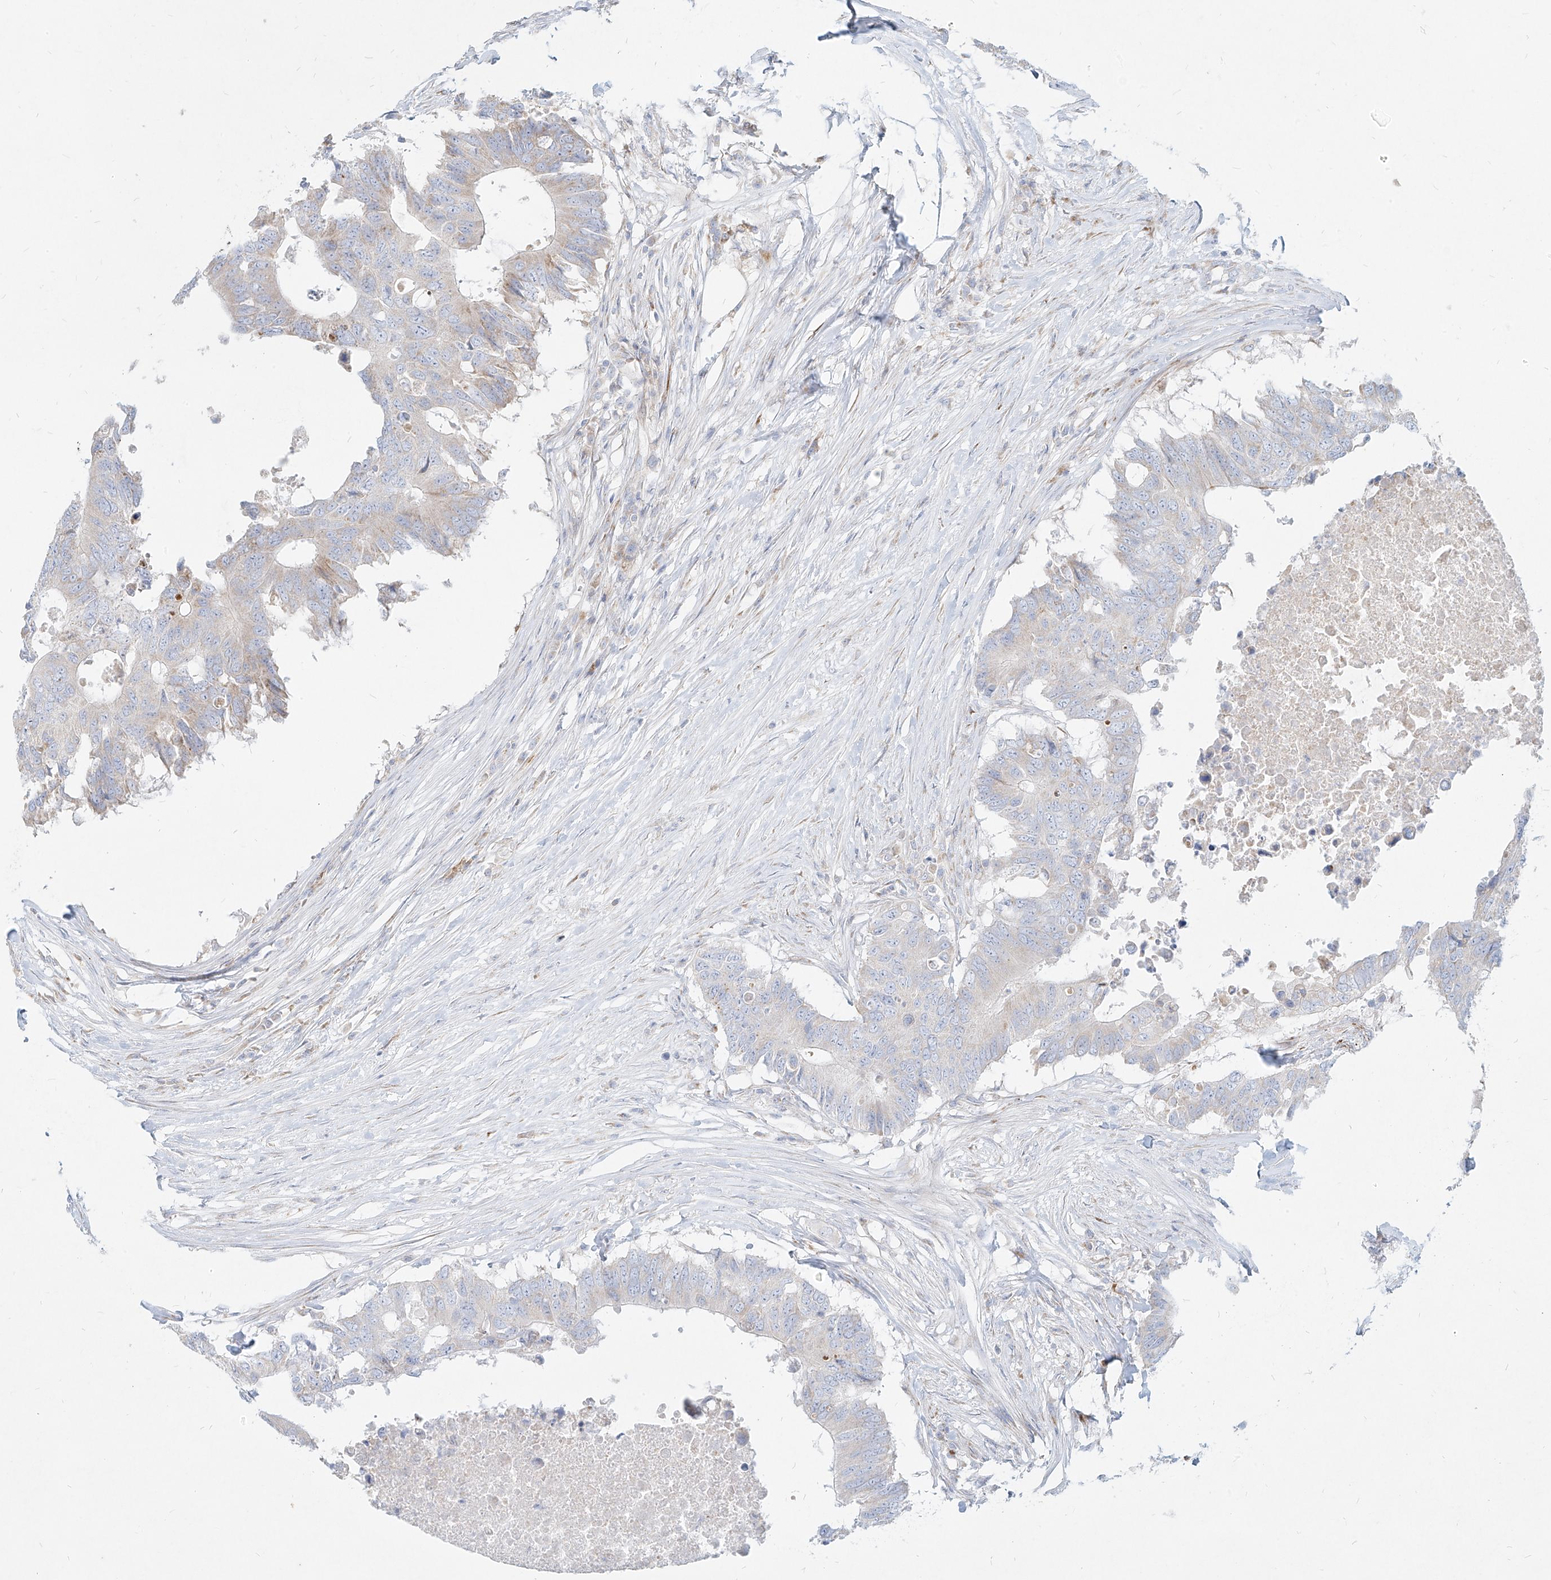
{"staining": {"intensity": "negative", "quantity": "none", "location": "none"}, "tissue": "colorectal cancer", "cell_type": "Tumor cells", "image_type": "cancer", "snomed": [{"axis": "morphology", "description": "Adenocarcinoma, NOS"}, {"axis": "topography", "description": "Colon"}], "caption": "Tumor cells are negative for brown protein staining in colorectal cancer (adenocarcinoma). (Immunohistochemistry, brightfield microscopy, high magnification).", "gene": "MTX2", "patient": {"sex": "male", "age": 71}}